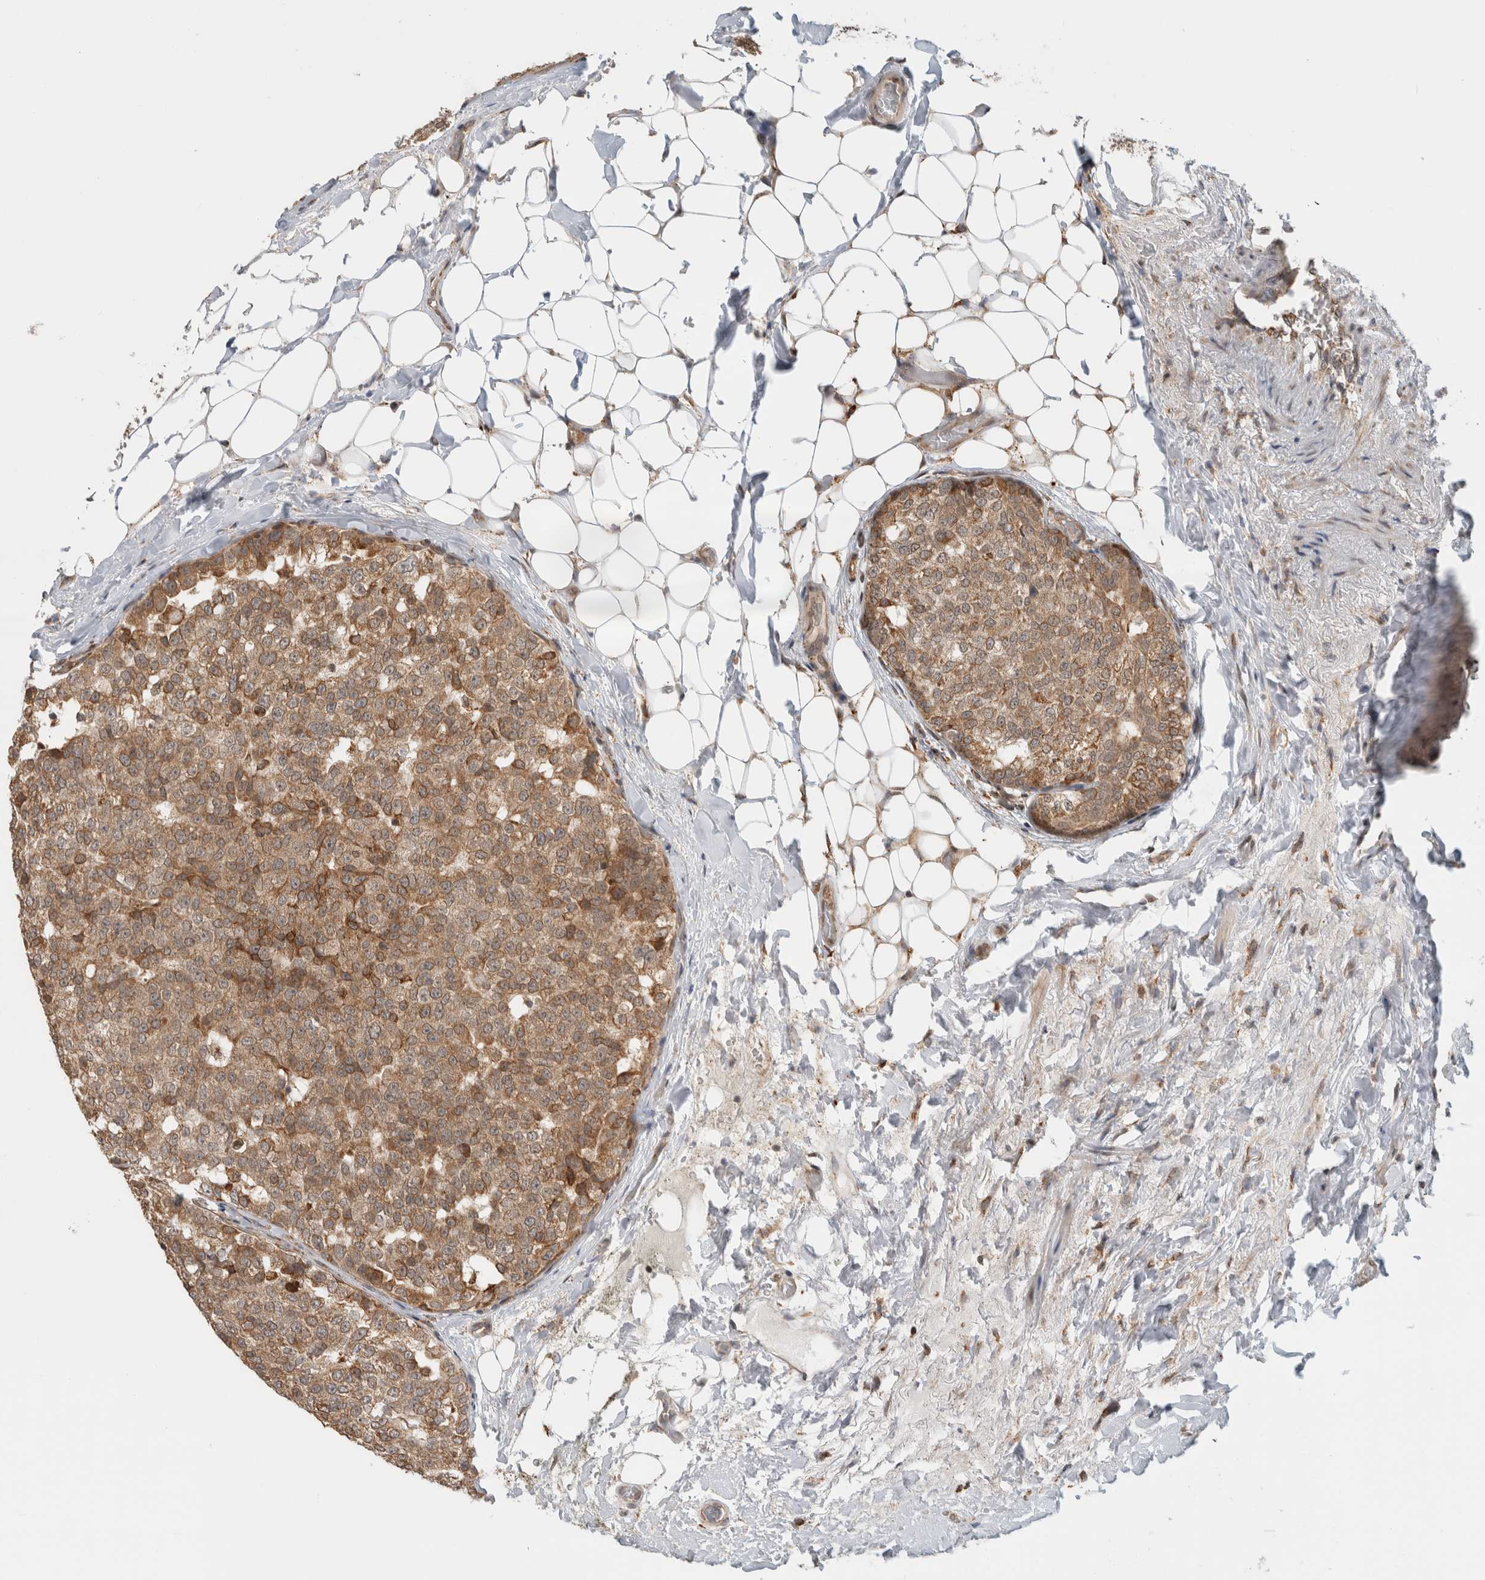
{"staining": {"intensity": "moderate", "quantity": ">75%", "location": "cytoplasmic/membranous"}, "tissue": "breast cancer", "cell_type": "Tumor cells", "image_type": "cancer", "snomed": [{"axis": "morphology", "description": "Normal tissue, NOS"}, {"axis": "morphology", "description": "Duct carcinoma"}, {"axis": "topography", "description": "Breast"}], "caption": "High-magnification brightfield microscopy of breast cancer (invasive ductal carcinoma) stained with DAB (3,3'-diaminobenzidine) (brown) and counterstained with hematoxylin (blue). tumor cells exhibit moderate cytoplasmic/membranous positivity is appreciated in about>75% of cells. (DAB (3,3'-diaminobenzidine) IHC with brightfield microscopy, high magnification).", "gene": "MS4A7", "patient": {"sex": "female", "age": 43}}